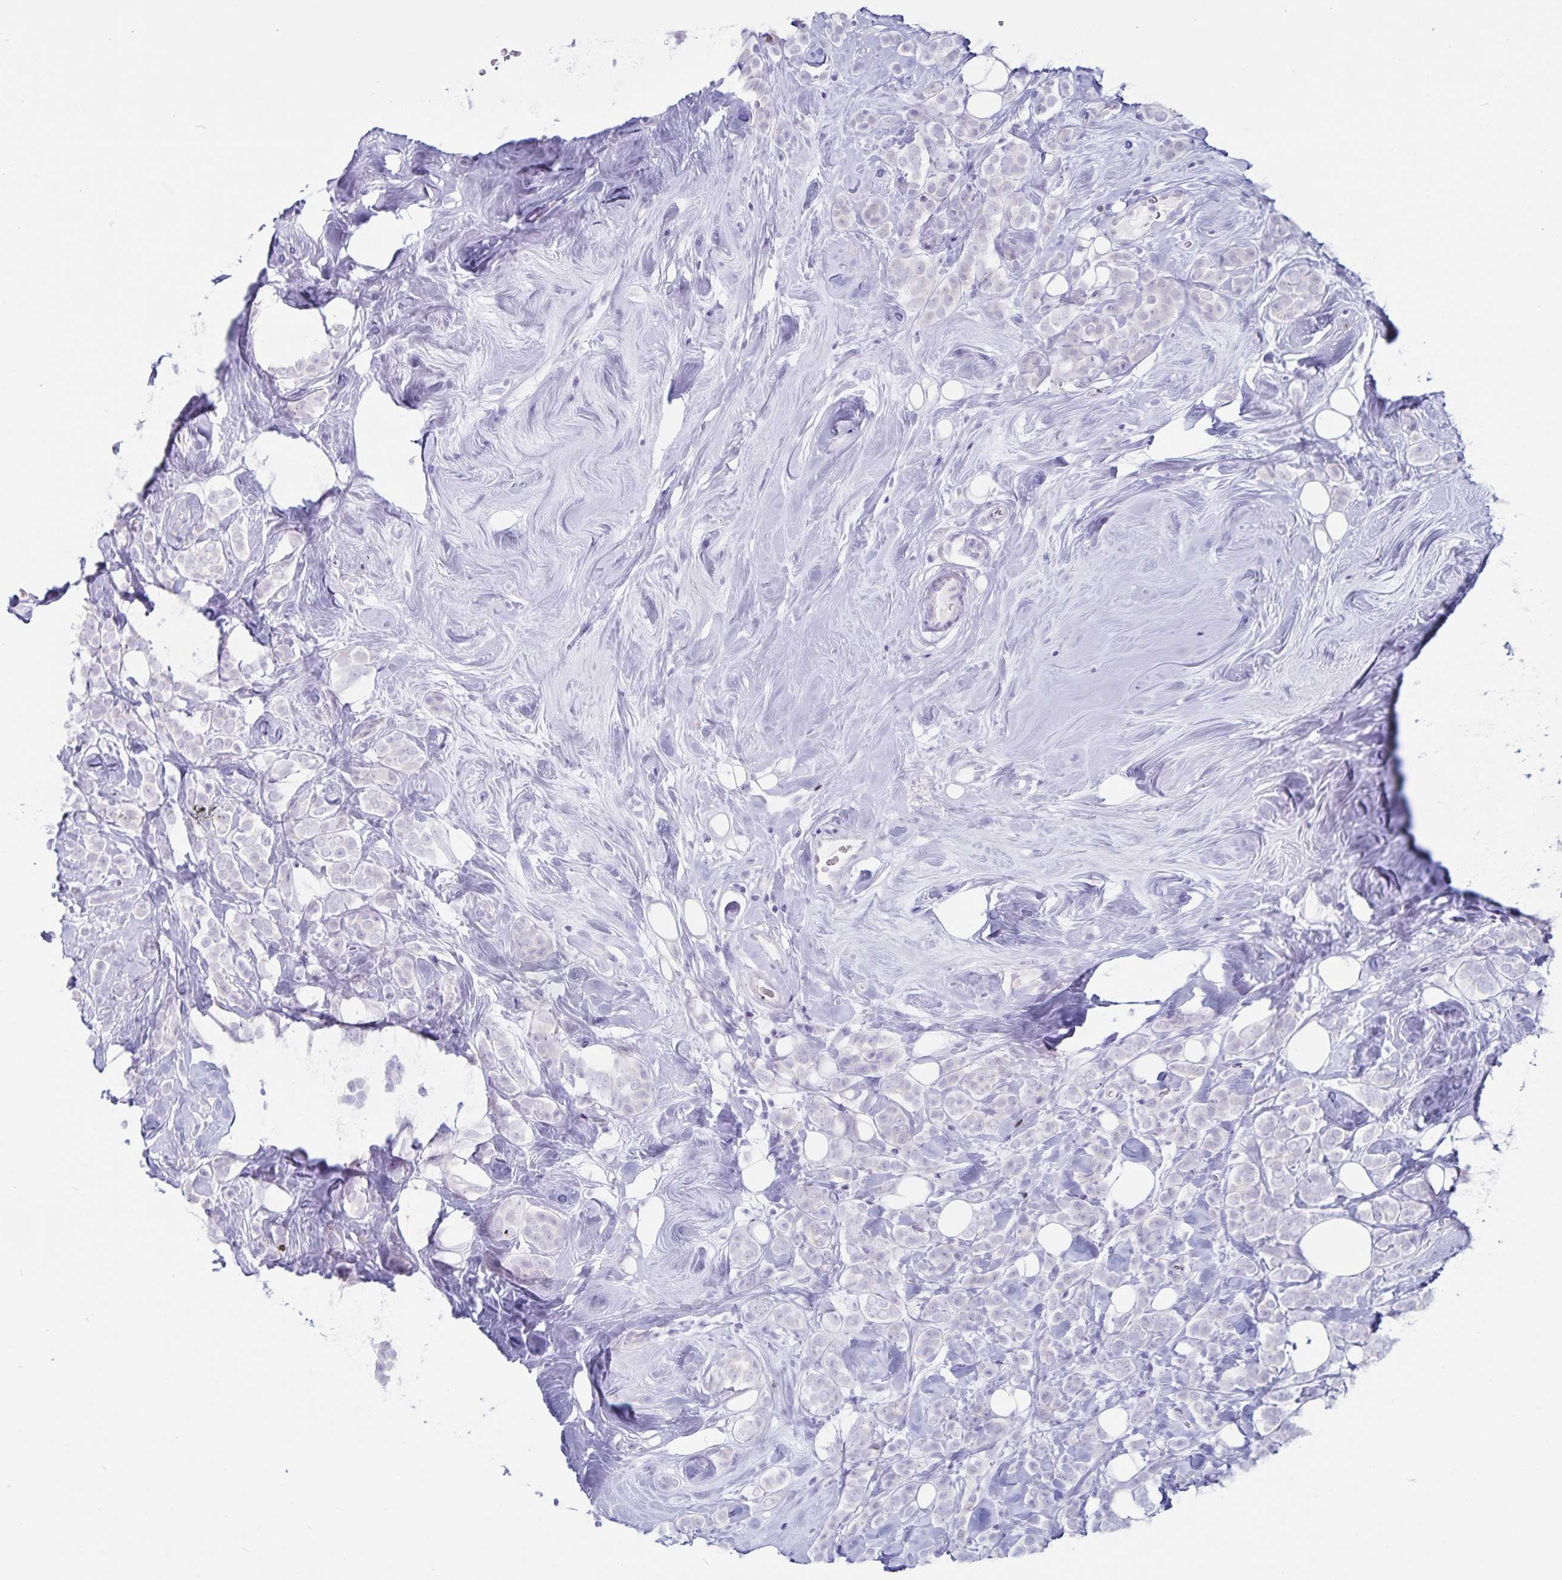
{"staining": {"intensity": "negative", "quantity": "none", "location": "none"}, "tissue": "breast cancer", "cell_type": "Tumor cells", "image_type": "cancer", "snomed": [{"axis": "morphology", "description": "Lobular carcinoma"}, {"axis": "topography", "description": "Breast"}], "caption": "DAB (3,3'-diaminobenzidine) immunohistochemical staining of lobular carcinoma (breast) displays no significant positivity in tumor cells. (Immunohistochemistry, brightfield microscopy, high magnification).", "gene": "GNLY", "patient": {"sex": "female", "age": 49}}